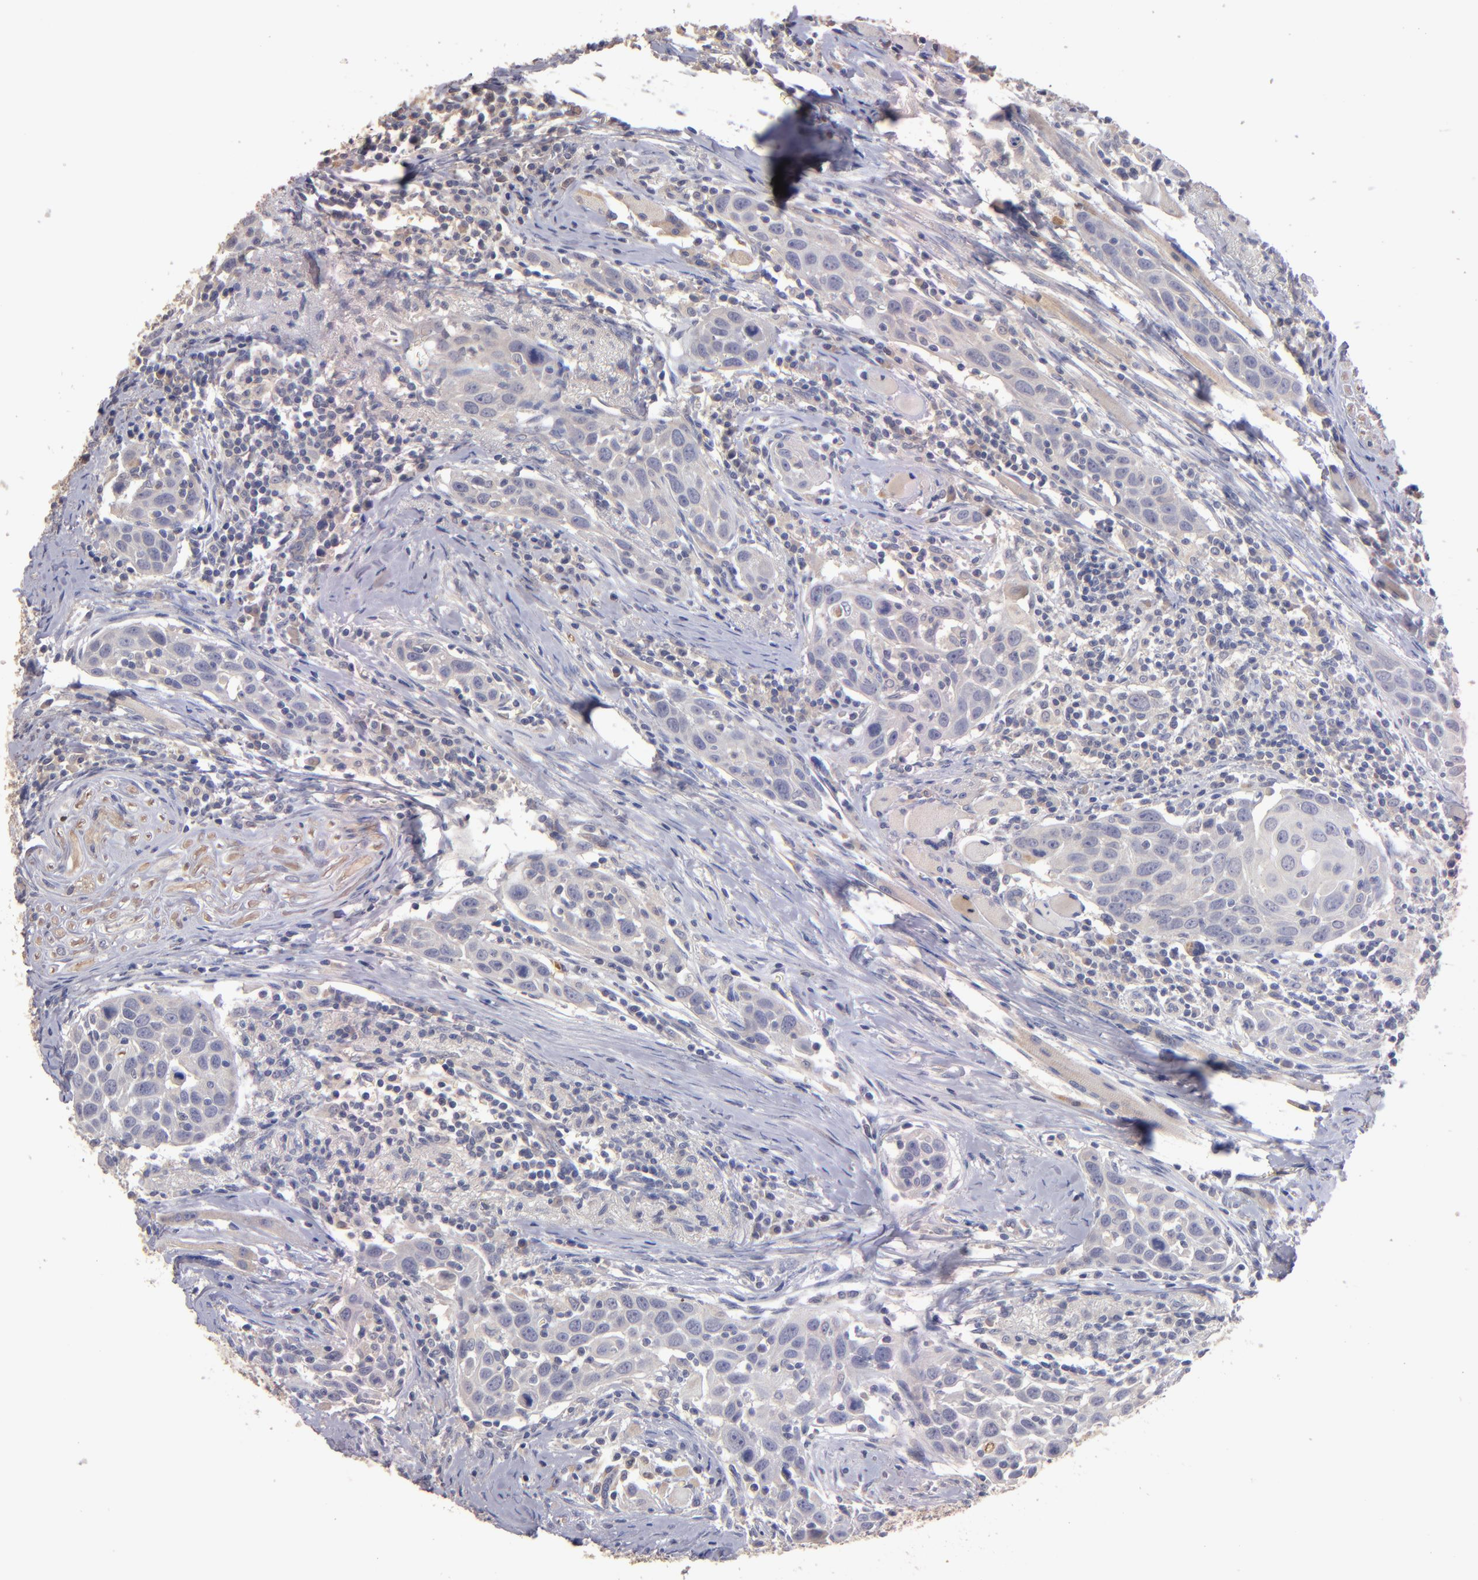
{"staining": {"intensity": "negative", "quantity": "none", "location": "none"}, "tissue": "head and neck cancer", "cell_type": "Tumor cells", "image_type": "cancer", "snomed": [{"axis": "morphology", "description": "Squamous cell carcinoma, NOS"}, {"axis": "topography", "description": "Oral tissue"}, {"axis": "topography", "description": "Head-Neck"}], "caption": "High magnification brightfield microscopy of head and neck cancer (squamous cell carcinoma) stained with DAB (brown) and counterstained with hematoxylin (blue): tumor cells show no significant positivity.", "gene": "GNAZ", "patient": {"sex": "female", "age": 50}}